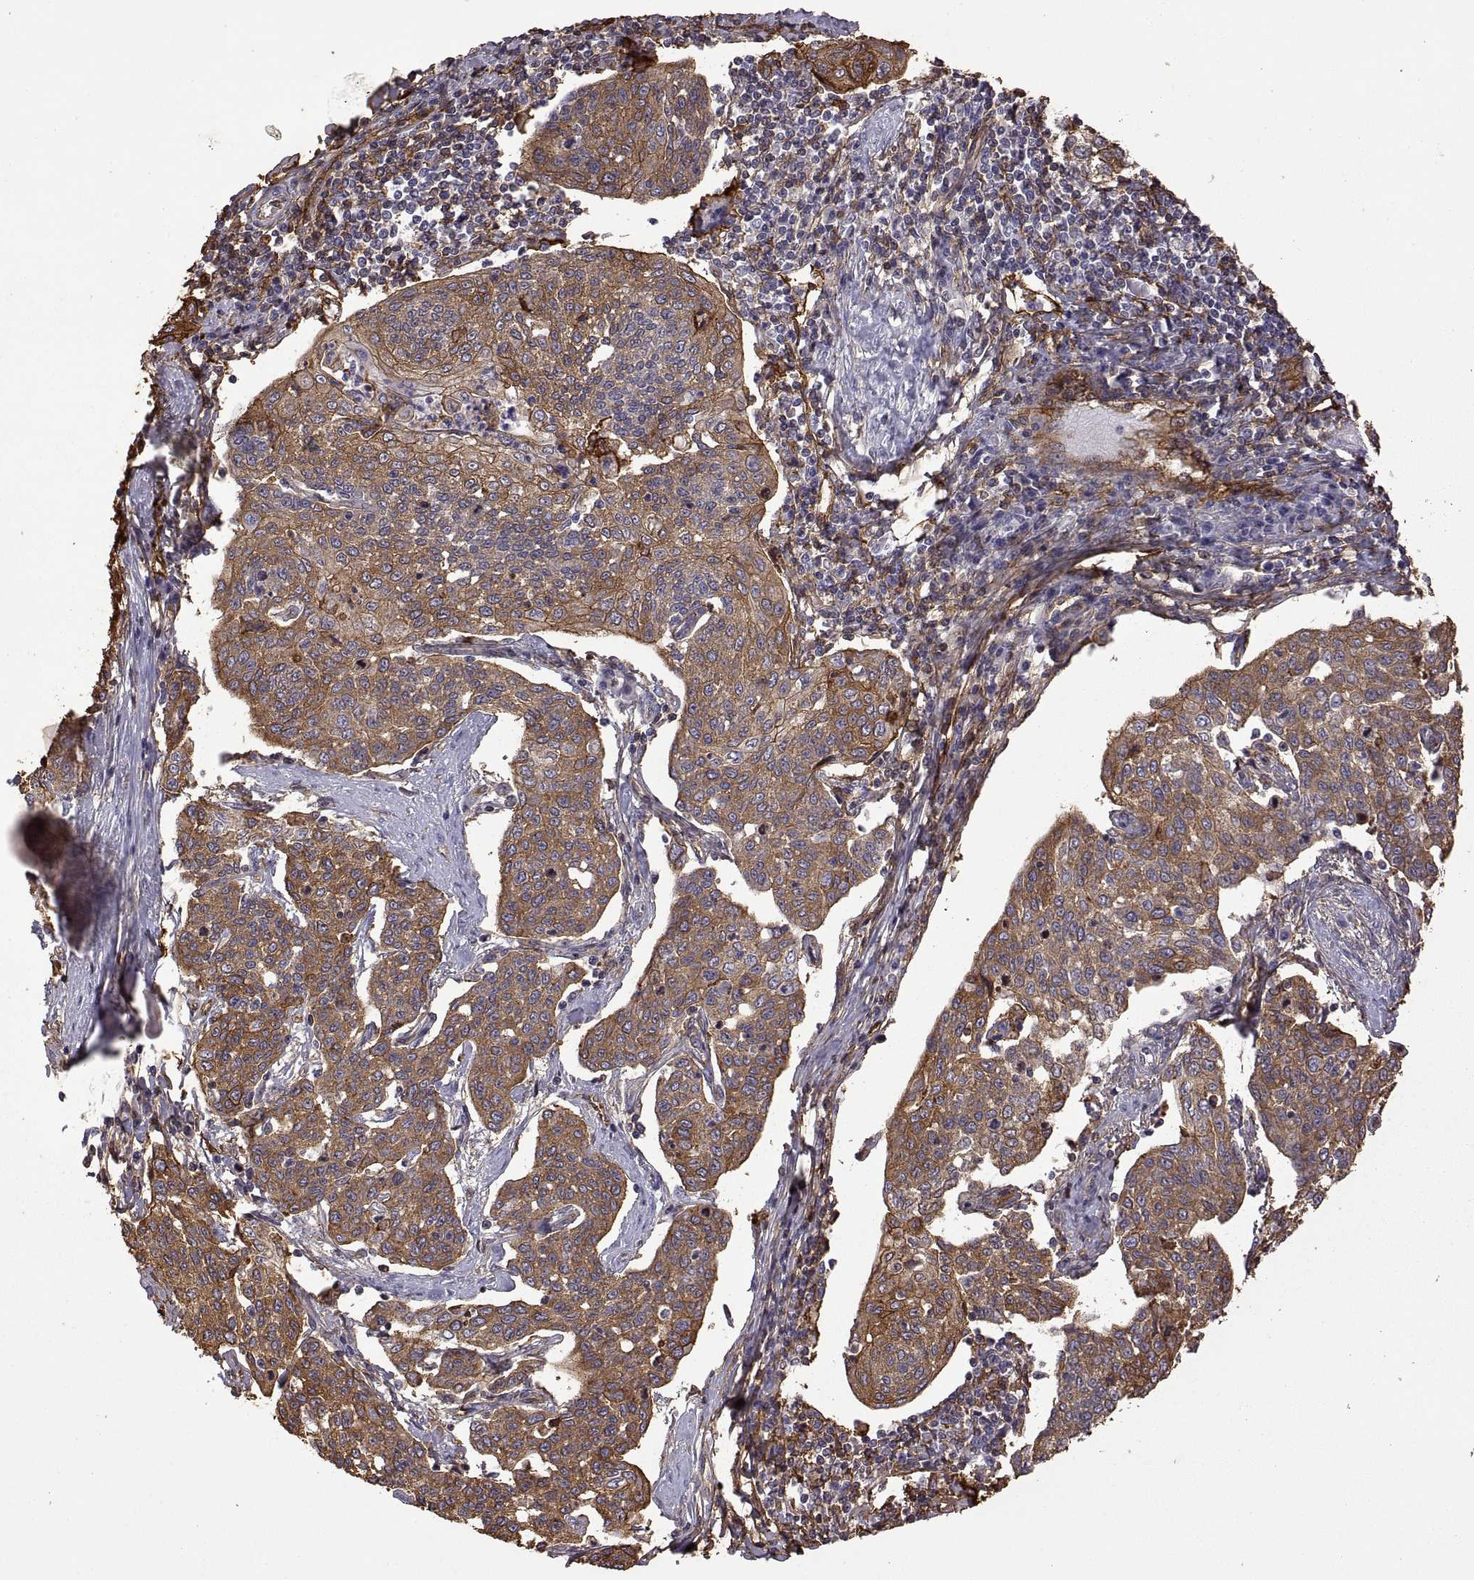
{"staining": {"intensity": "moderate", "quantity": ">75%", "location": "cytoplasmic/membranous"}, "tissue": "cervical cancer", "cell_type": "Tumor cells", "image_type": "cancer", "snomed": [{"axis": "morphology", "description": "Squamous cell carcinoma, NOS"}, {"axis": "topography", "description": "Cervix"}], "caption": "There is medium levels of moderate cytoplasmic/membranous expression in tumor cells of cervical squamous cell carcinoma, as demonstrated by immunohistochemical staining (brown color).", "gene": "S100A10", "patient": {"sex": "female", "age": 34}}